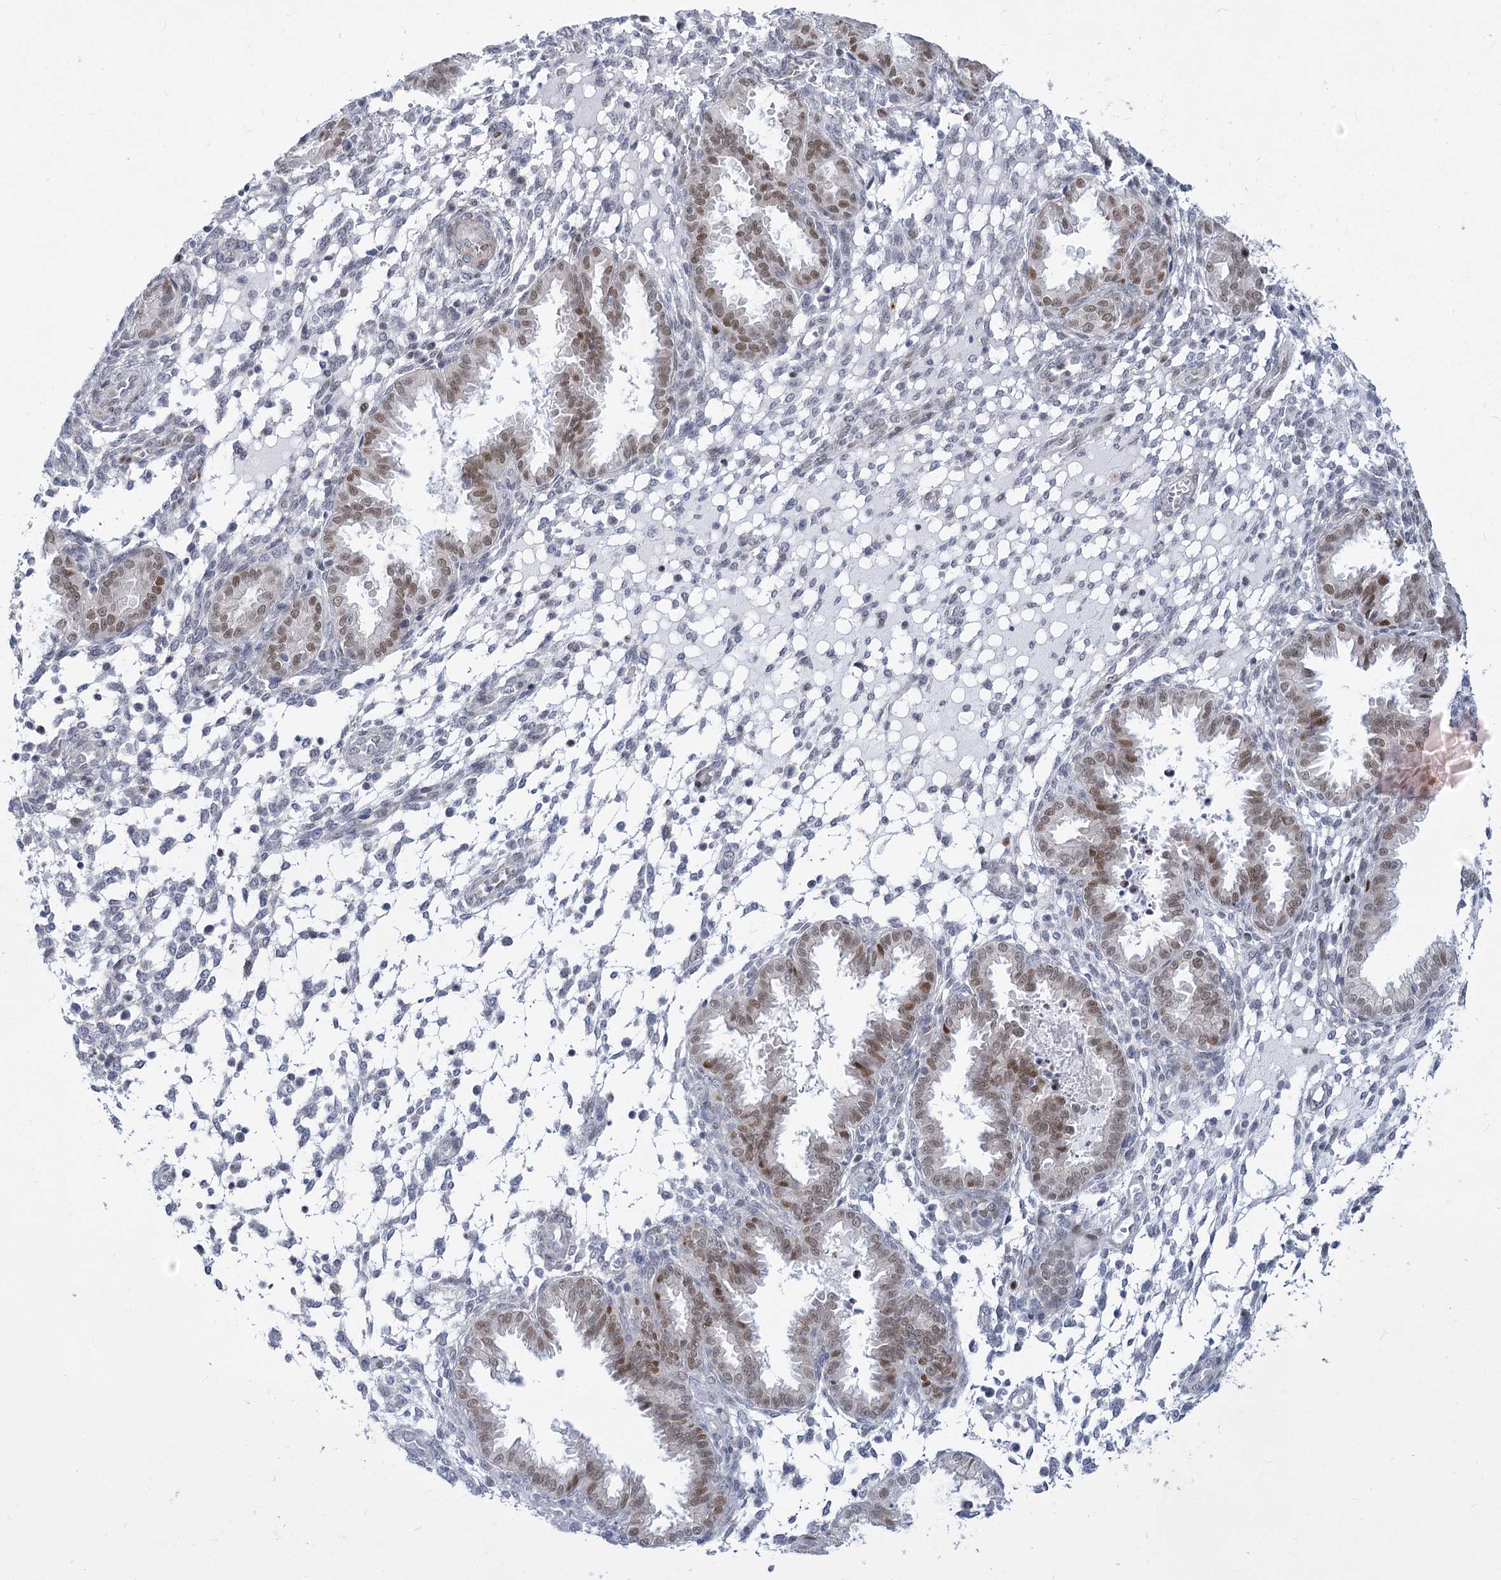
{"staining": {"intensity": "negative", "quantity": "none", "location": "none"}, "tissue": "endometrium", "cell_type": "Cells in endometrial stroma", "image_type": "normal", "snomed": [{"axis": "morphology", "description": "Normal tissue, NOS"}, {"axis": "topography", "description": "Endometrium"}], "caption": "Endometrium was stained to show a protein in brown. There is no significant positivity in cells in endometrial stroma. The staining was performed using DAB (3,3'-diaminobenzidine) to visualize the protein expression in brown, while the nuclei were stained in blue with hematoxylin (Magnification: 20x).", "gene": "ARSI", "patient": {"sex": "female", "age": 33}}